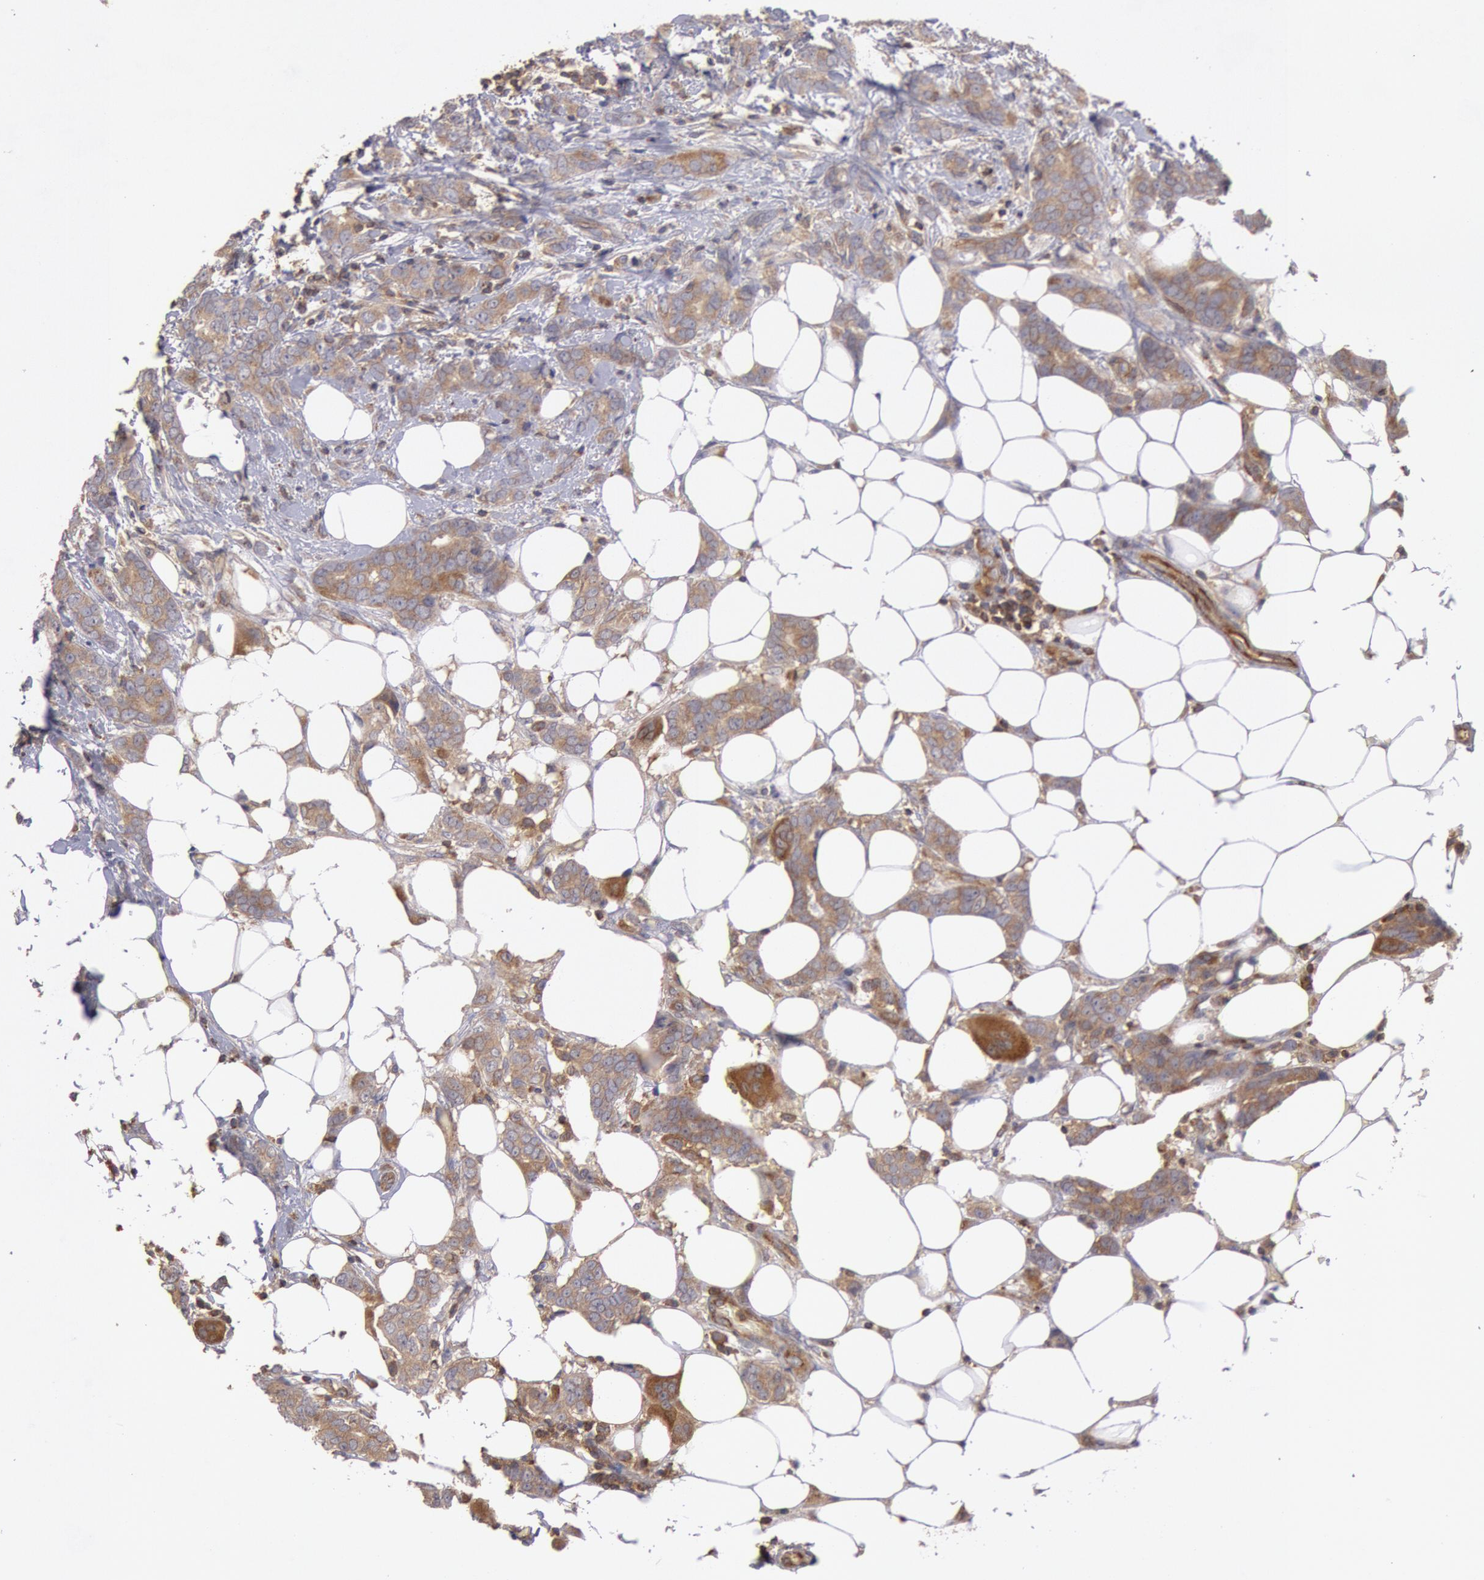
{"staining": {"intensity": "moderate", "quantity": ">75%", "location": "cytoplasmic/membranous"}, "tissue": "breast cancer", "cell_type": "Tumor cells", "image_type": "cancer", "snomed": [{"axis": "morphology", "description": "Duct carcinoma"}, {"axis": "topography", "description": "Breast"}], "caption": "Tumor cells exhibit medium levels of moderate cytoplasmic/membranous staining in approximately >75% of cells in human breast invasive ductal carcinoma.", "gene": "PIK3R1", "patient": {"sex": "female", "age": 53}}